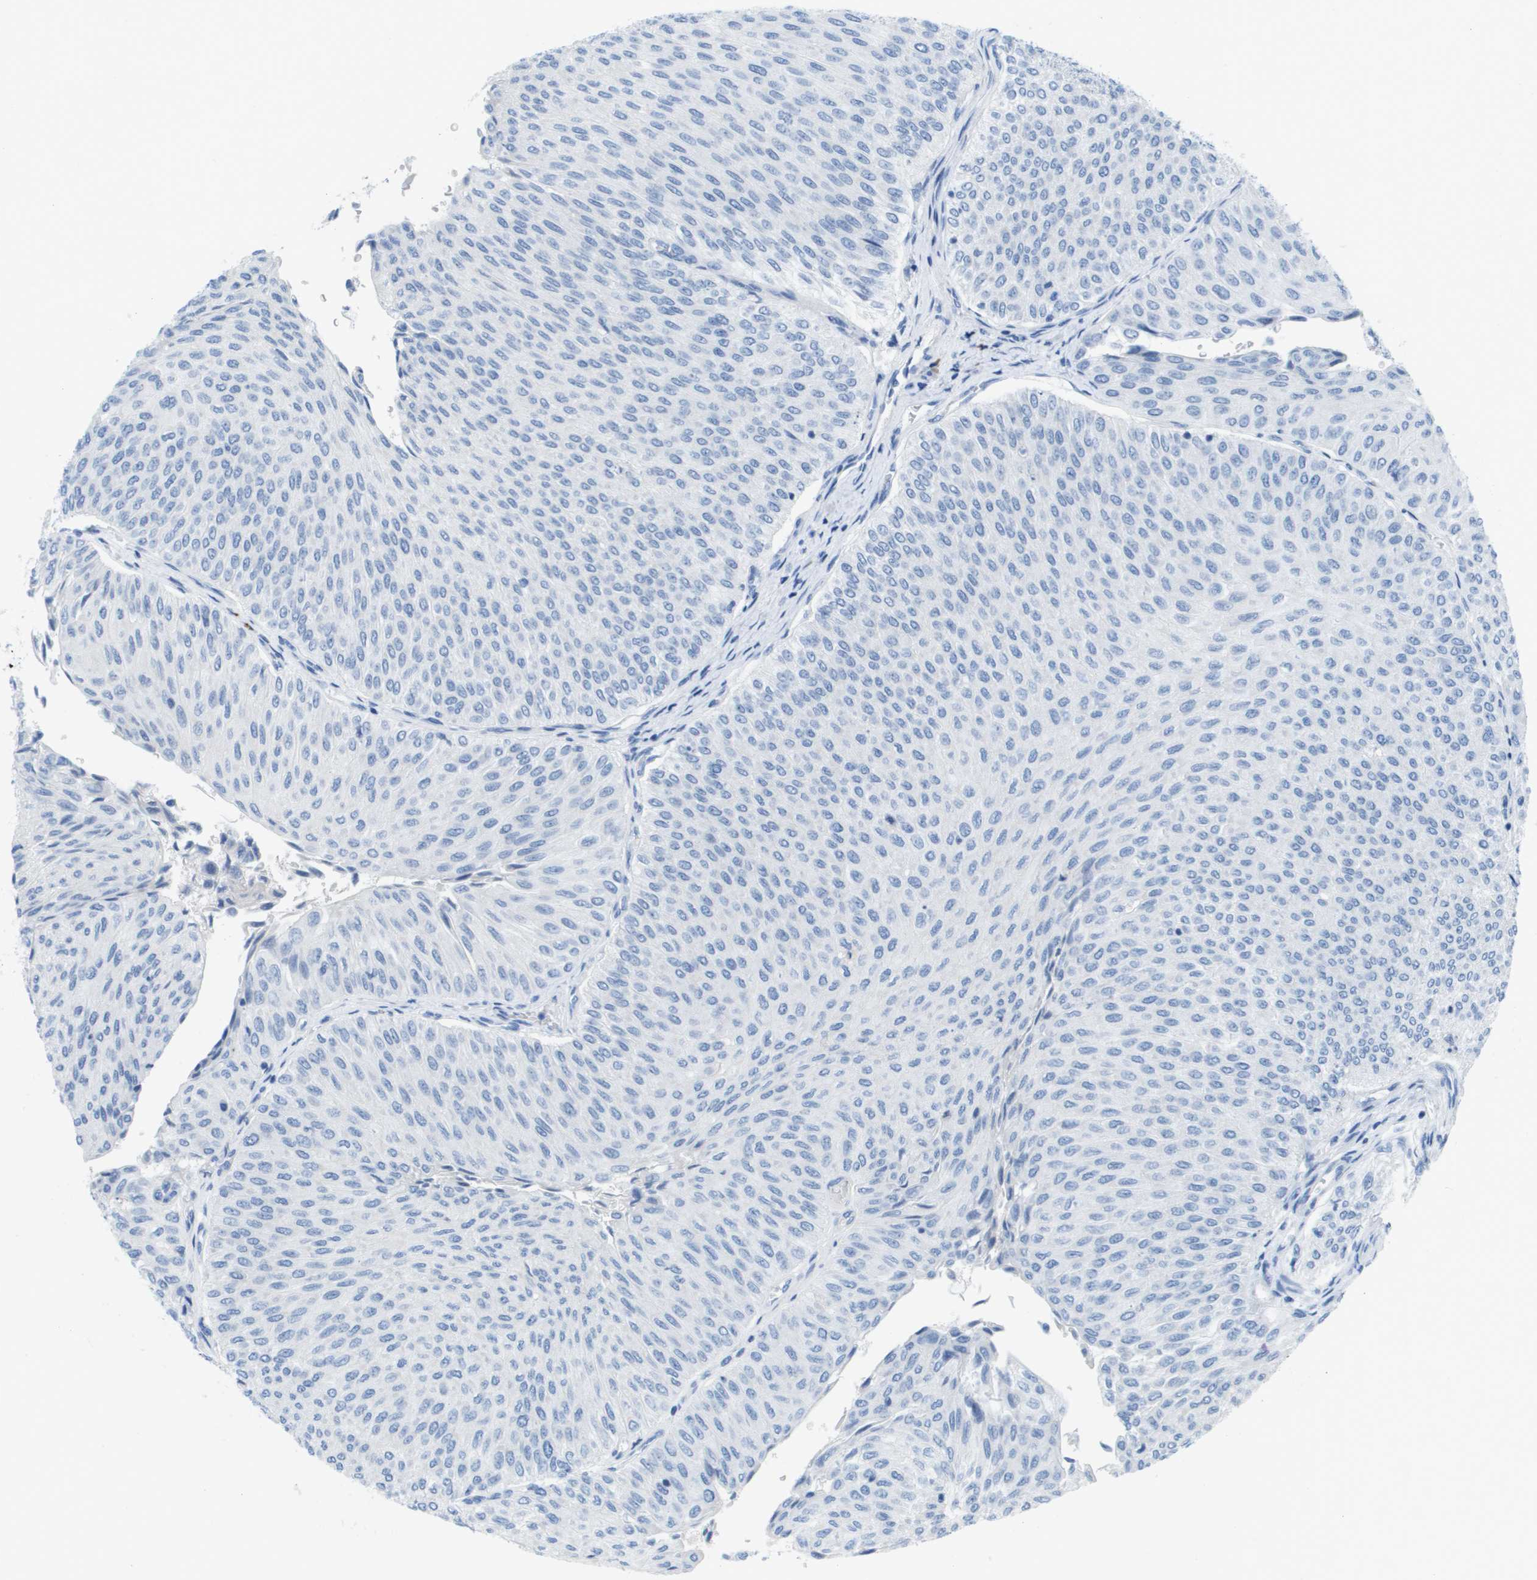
{"staining": {"intensity": "negative", "quantity": "none", "location": "none"}, "tissue": "urothelial cancer", "cell_type": "Tumor cells", "image_type": "cancer", "snomed": [{"axis": "morphology", "description": "Urothelial carcinoma, Low grade"}, {"axis": "topography", "description": "Urinary bladder"}], "caption": "Protein analysis of low-grade urothelial carcinoma demonstrates no significant positivity in tumor cells.", "gene": "GPR18", "patient": {"sex": "male", "age": 78}}